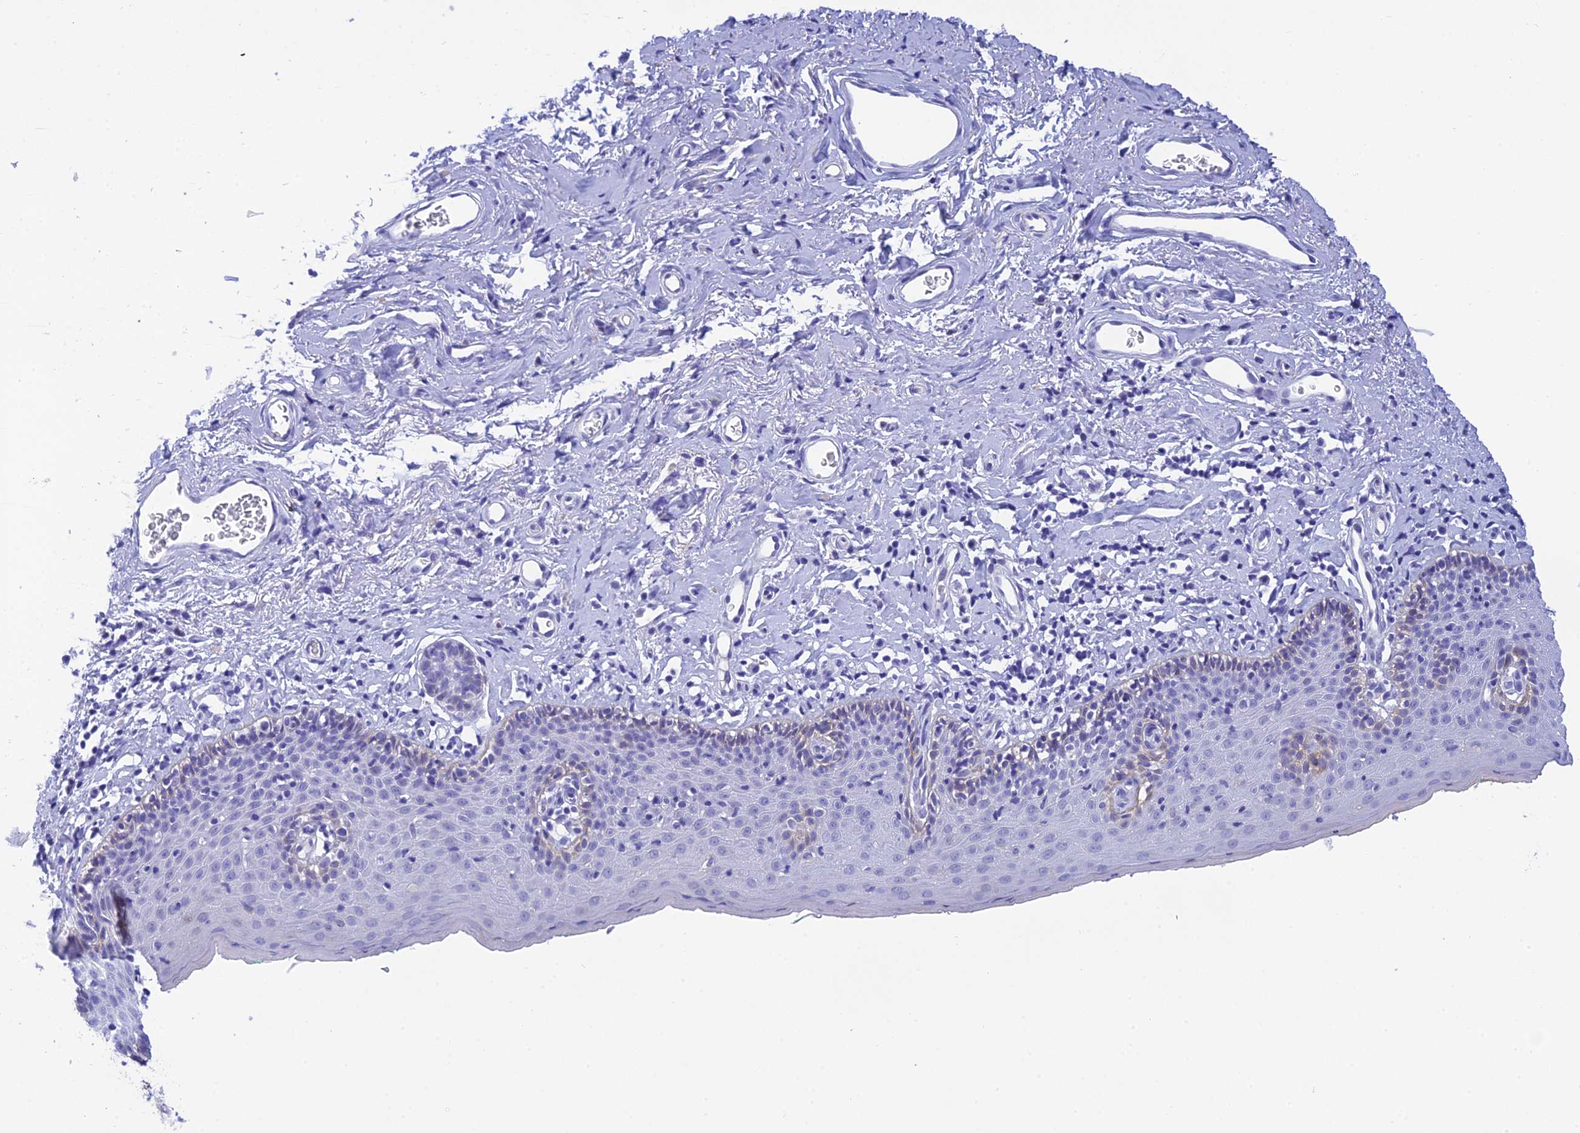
{"staining": {"intensity": "moderate", "quantity": "<25%", "location": "cytoplasmic/membranous"}, "tissue": "skin", "cell_type": "Epidermal cells", "image_type": "normal", "snomed": [{"axis": "morphology", "description": "Normal tissue, NOS"}, {"axis": "topography", "description": "Vulva"}], "caption": "Human skin stained for a protein (brown) displays moderate cytoplasmic/membranous positive expression in about <25% of epidermal cells.", "gene": "KDELR3", "patient": {"sex": "female", "age": 66}}